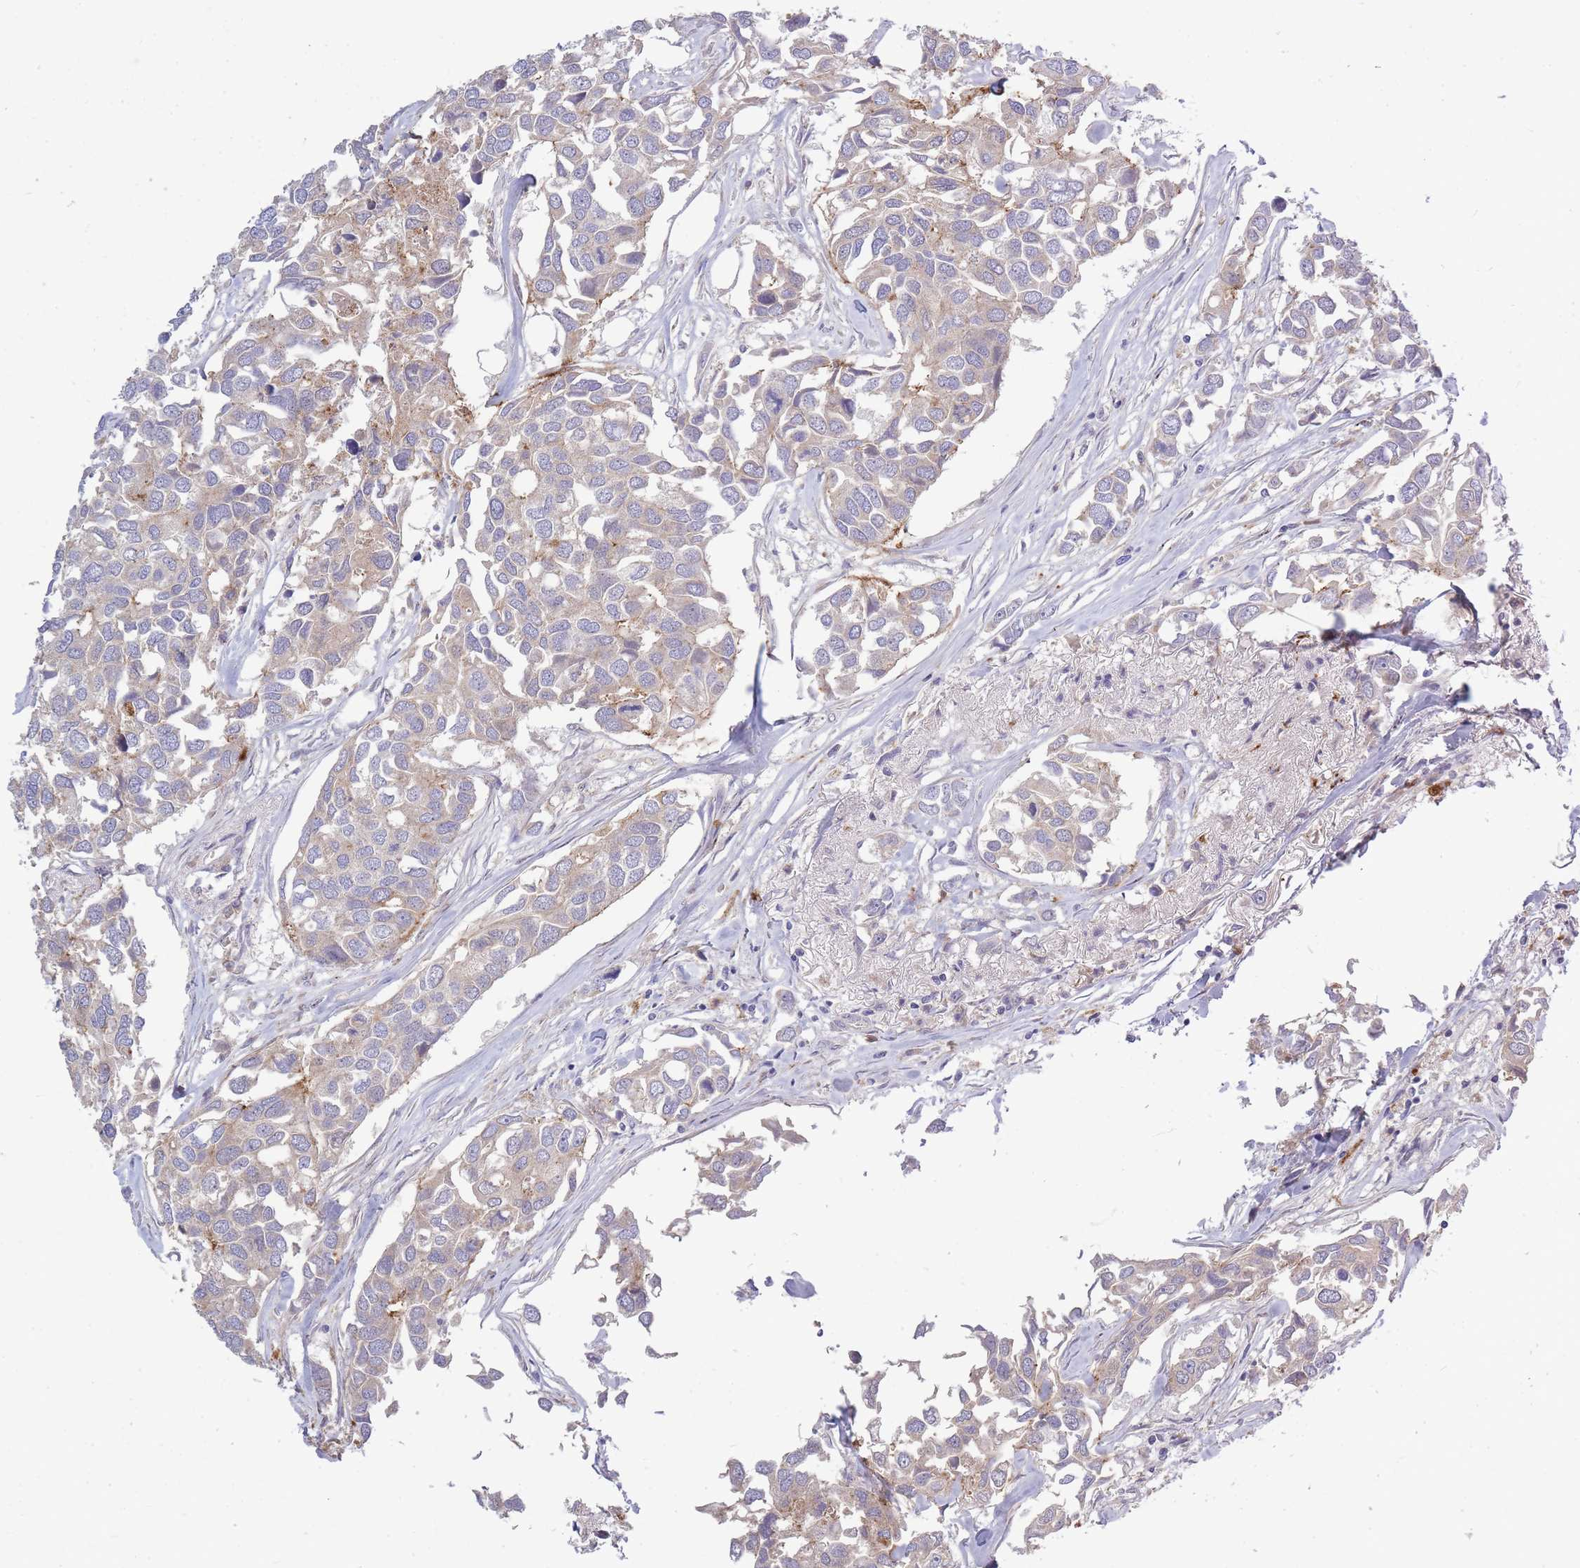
{"staining": {"intensity": "weak", "quantity": "25%-75%", "location": "cytoplasmic/membranous"}, "tissue": "breast cancer", "cell_type": "Tumor cells", "image_type": "cancer", "snomed": [{"axis": "morphology", "description": "Duct carcinoma"}, {"axis": "topography", "description": "Breast"}], "caption": "A photomicrograph of human breast invasive ductal carcinoma stained for a protein displays weak cytoplasmic/membranous brown staining in tumor cells. (brown staining indicates protein expression, while blue staining denotes nuclei).", "gene": "TRIM61", "patient": {"sex": "female", "age": 83}}